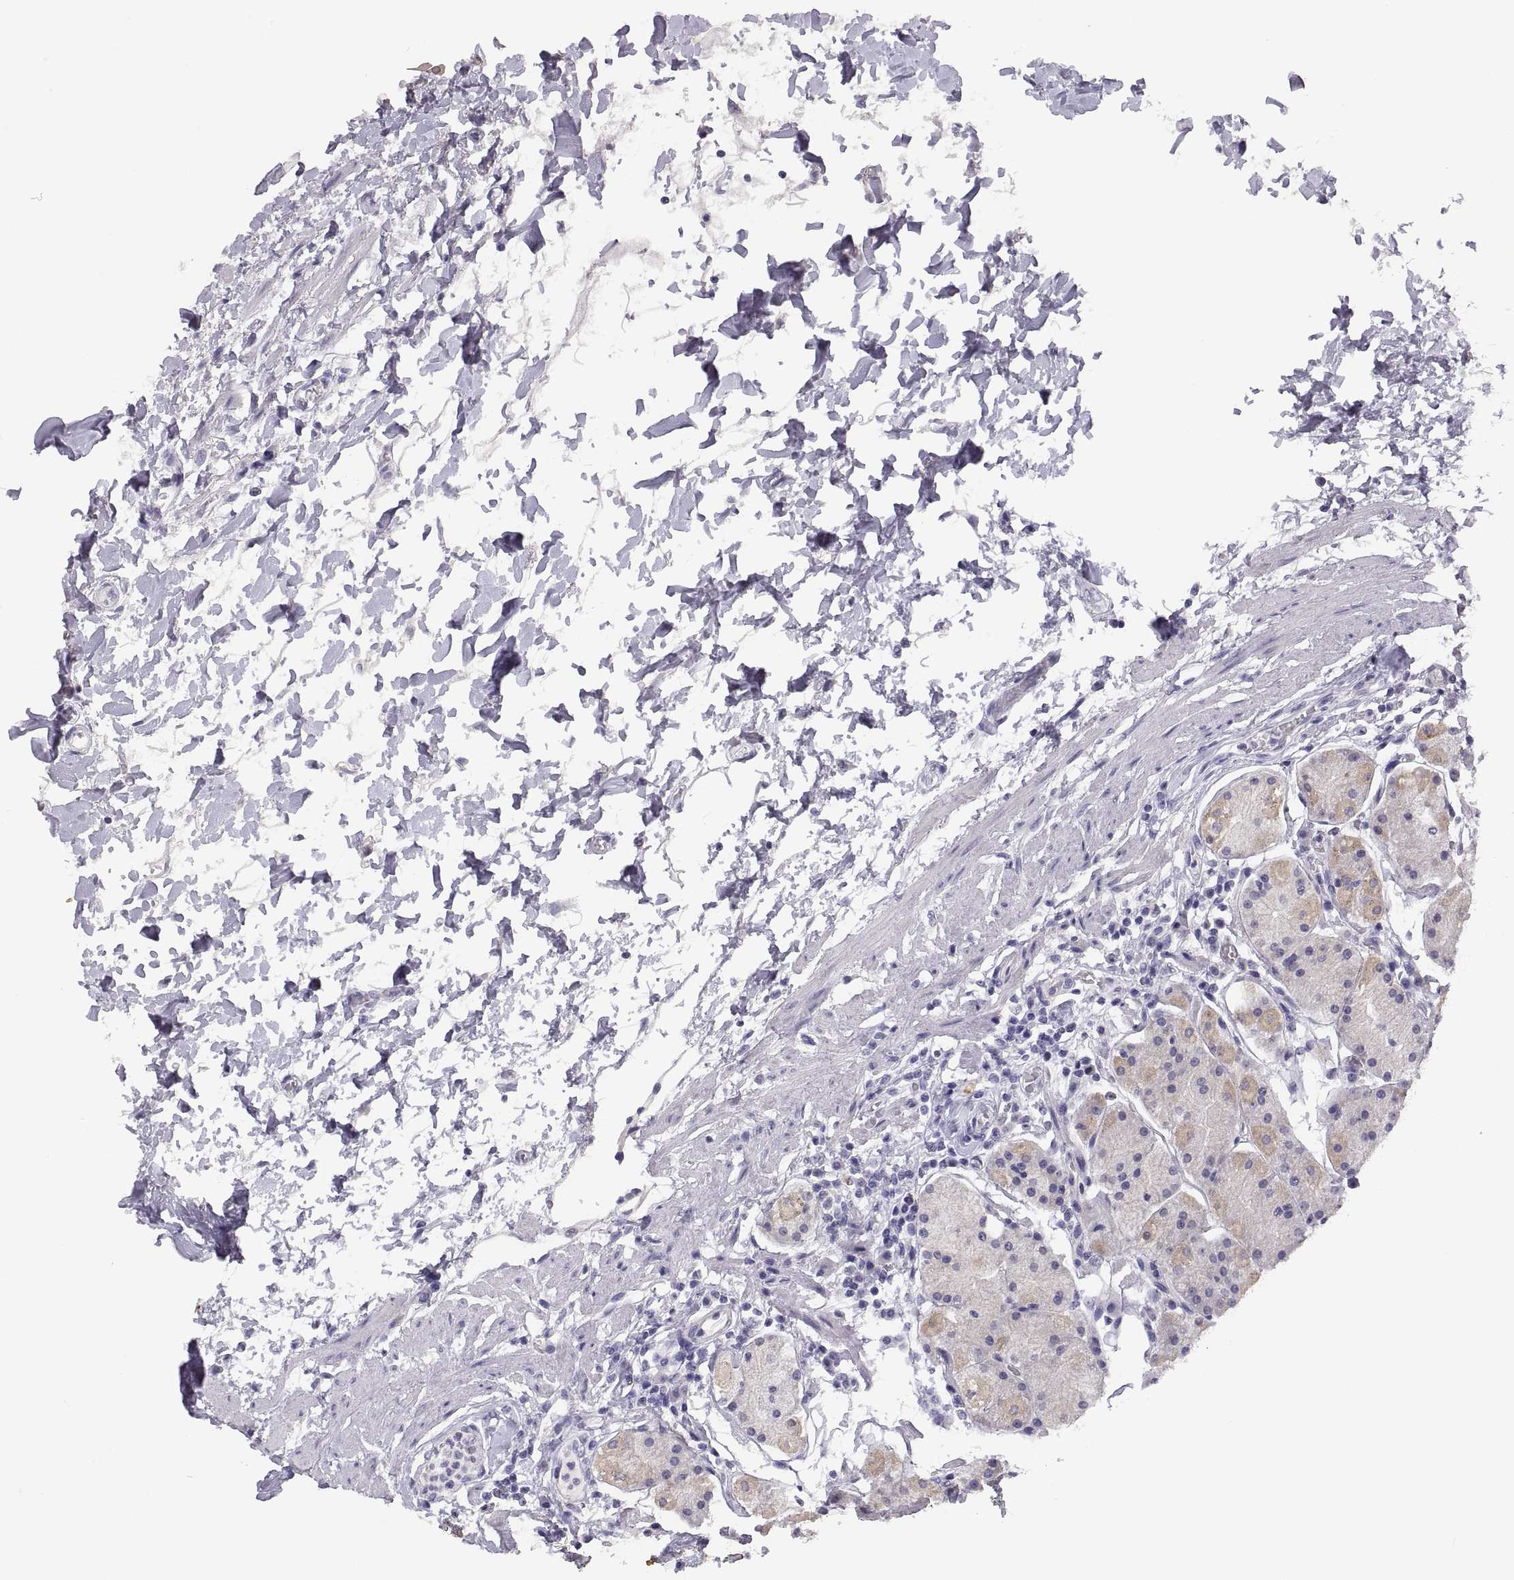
{"staining": {"intensity": "weak", "quantity": "25%-75%", "location": "cytoplasmic/membranous"}, "tissue": "stomach", "cell_type": "Glandular cells", "image_type": "normal", "snomed": [{"axis": "morphology", "description": "Normal tissue, NOS"}, {"axis": "topography", "description": "Stomach"}], "caption": "Protein expression analysis of unremarkable human stomach reveals weak cytoplasmic/membranous staining in about 25%-75% of glandular cells.", "gene": "STRC", "patient": {"sex": "male", "age": 54}}